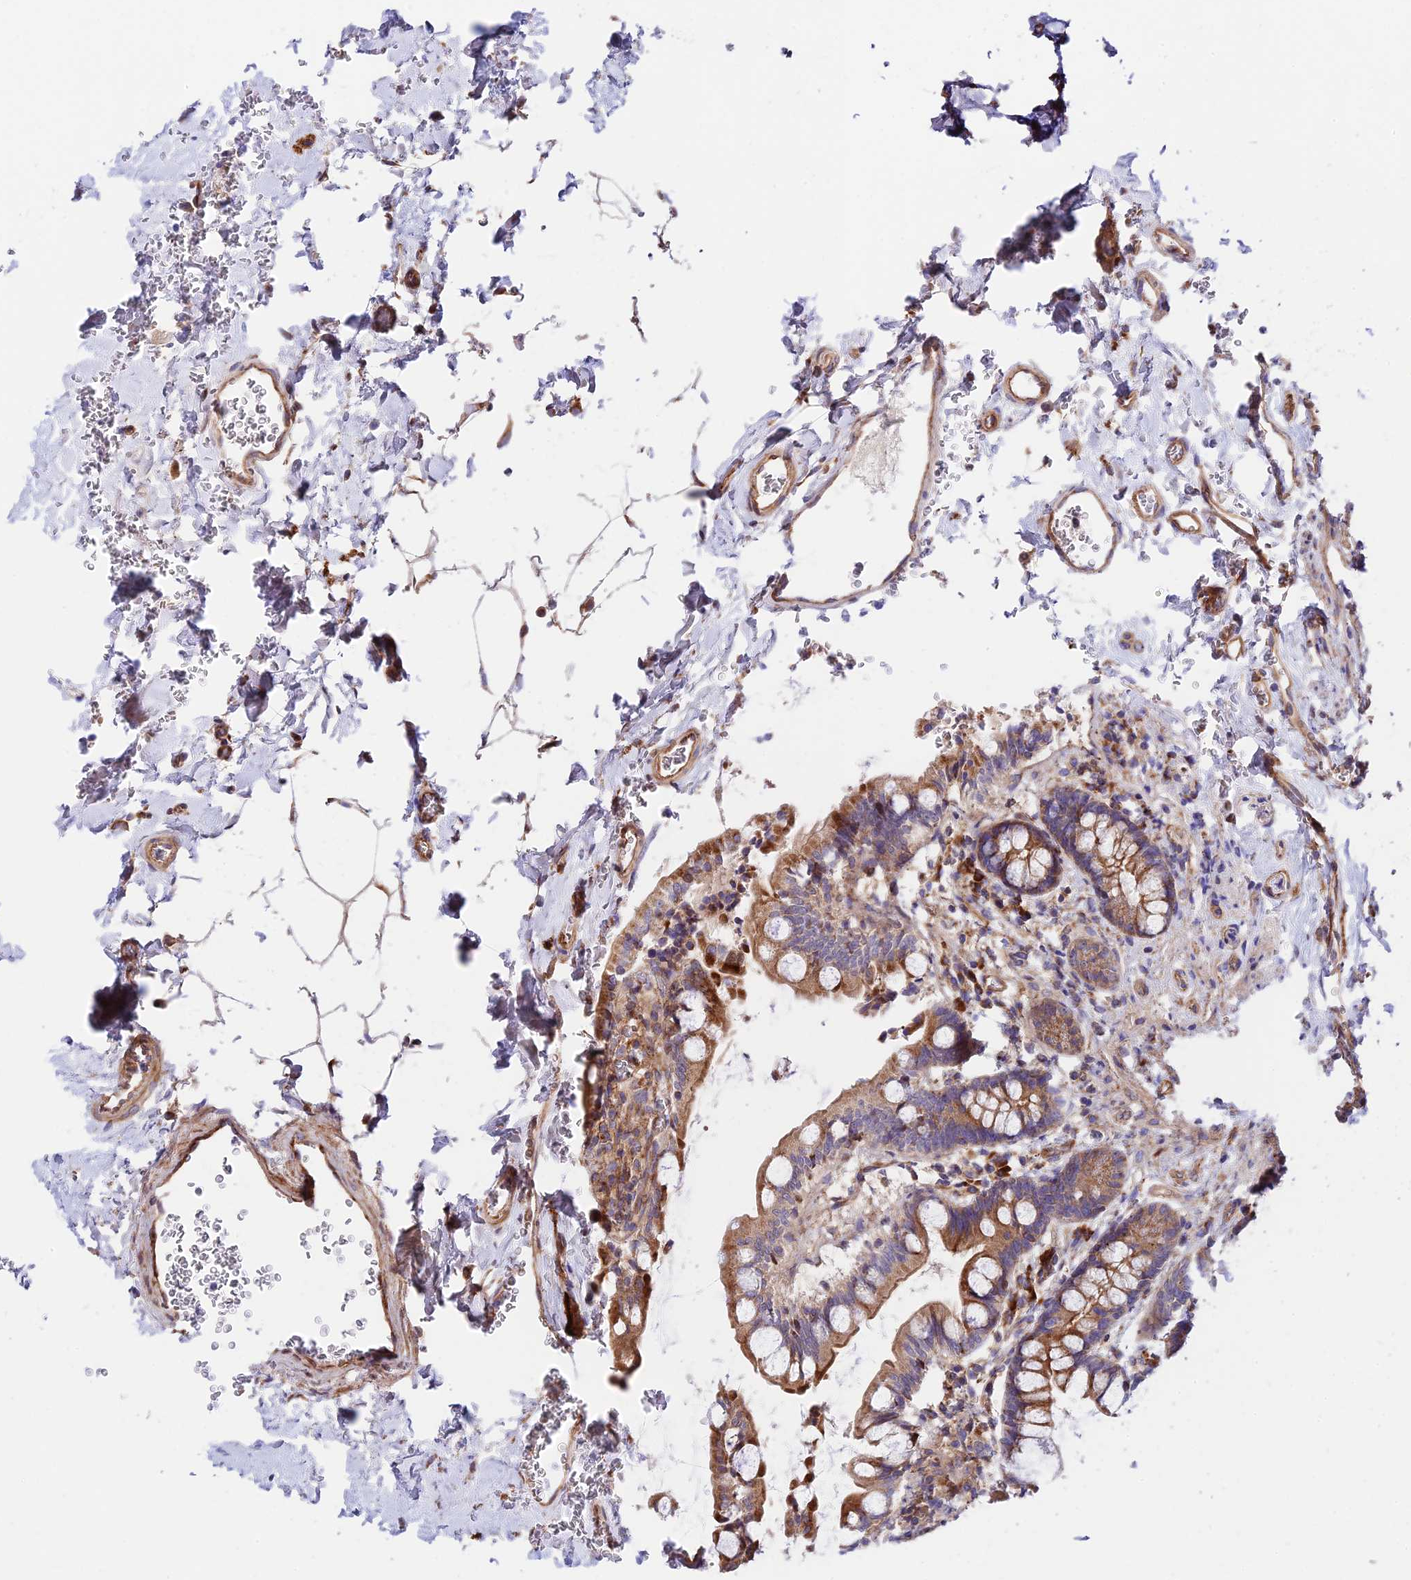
{"staining": {"intensity": "moderate", "quantity": ">75%", "location": "cytoplasmic/membranous"}, "tissue": "small intestine", "cell_type": "Glandular cells", "image_type": "normal", "snomed": [{"axis": "morphology", "description": "Normal tissue, NOS"}, {"axis": "topography", "description": "Small intestine"}], "caption": "Normal small intestine displays moderate cytoplasmic/membranous positivity in about >75% of glandular cells, visualized by immunohistochemistry.", "gene": "VPS13C", "patient": {"sex": "male", "age": 52}}